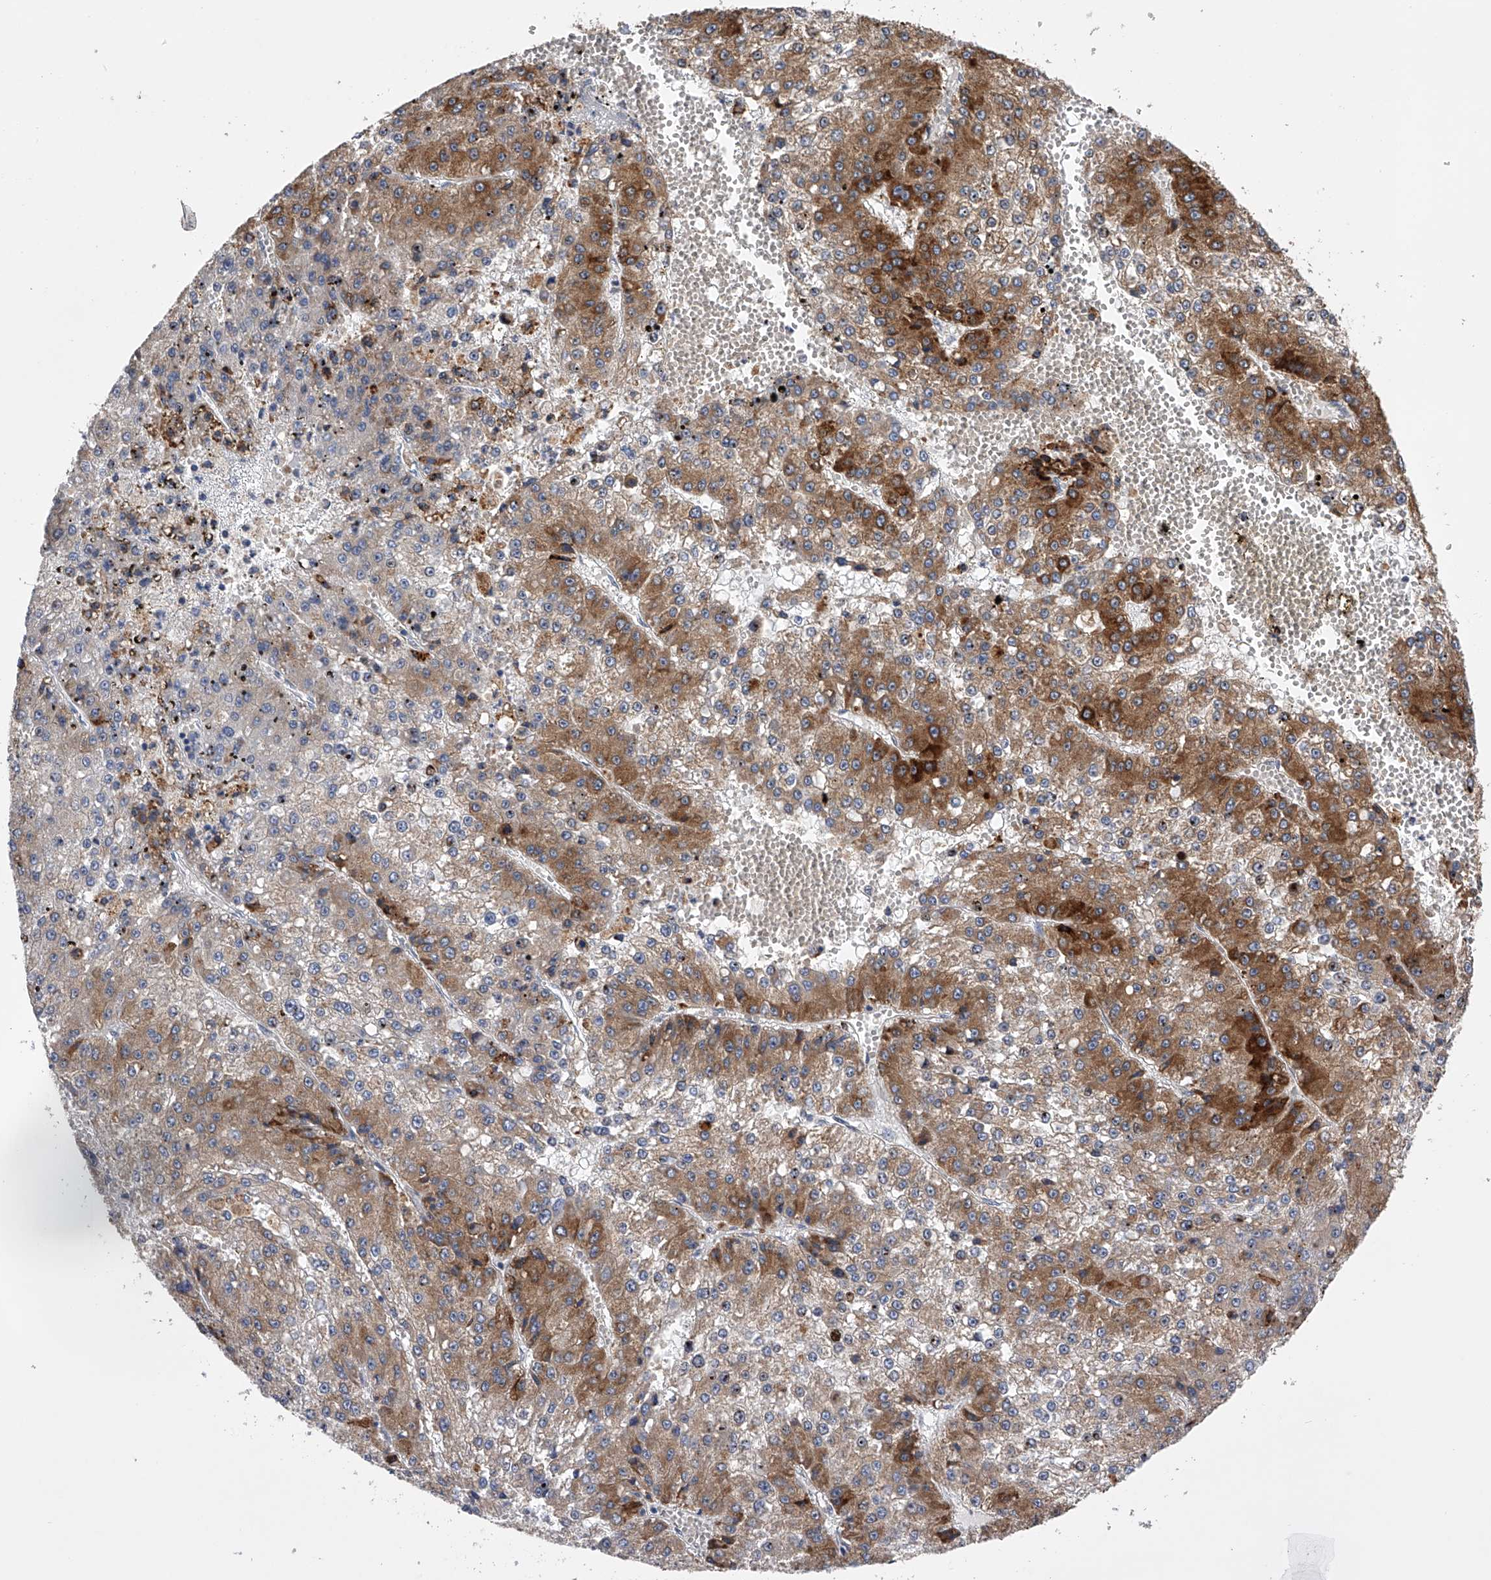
{"staining": {"intensity": "moderate", "quantity": "25%-75%", "location": "cytoplasmic/membranous"}, "tissue": "liver cancer", "cell_type": "Tumor cells", "image_type": "cancer", "snomed": [{"axis": "morphology", "description": "Carcinoma, Hepatocellular, NOS"}, {"axis": "topography", "description": "Liver"}], "caption": "This micrograph demonstrates immunohistochemistry staining of human hepatocellular carcinoma (liver), with medium moderate cytoplasmic/membranous positivity in about 25%-75% of tumor cells.", "gene": "SPOCK1", "patient": {"sex": "female", "age": 73}}